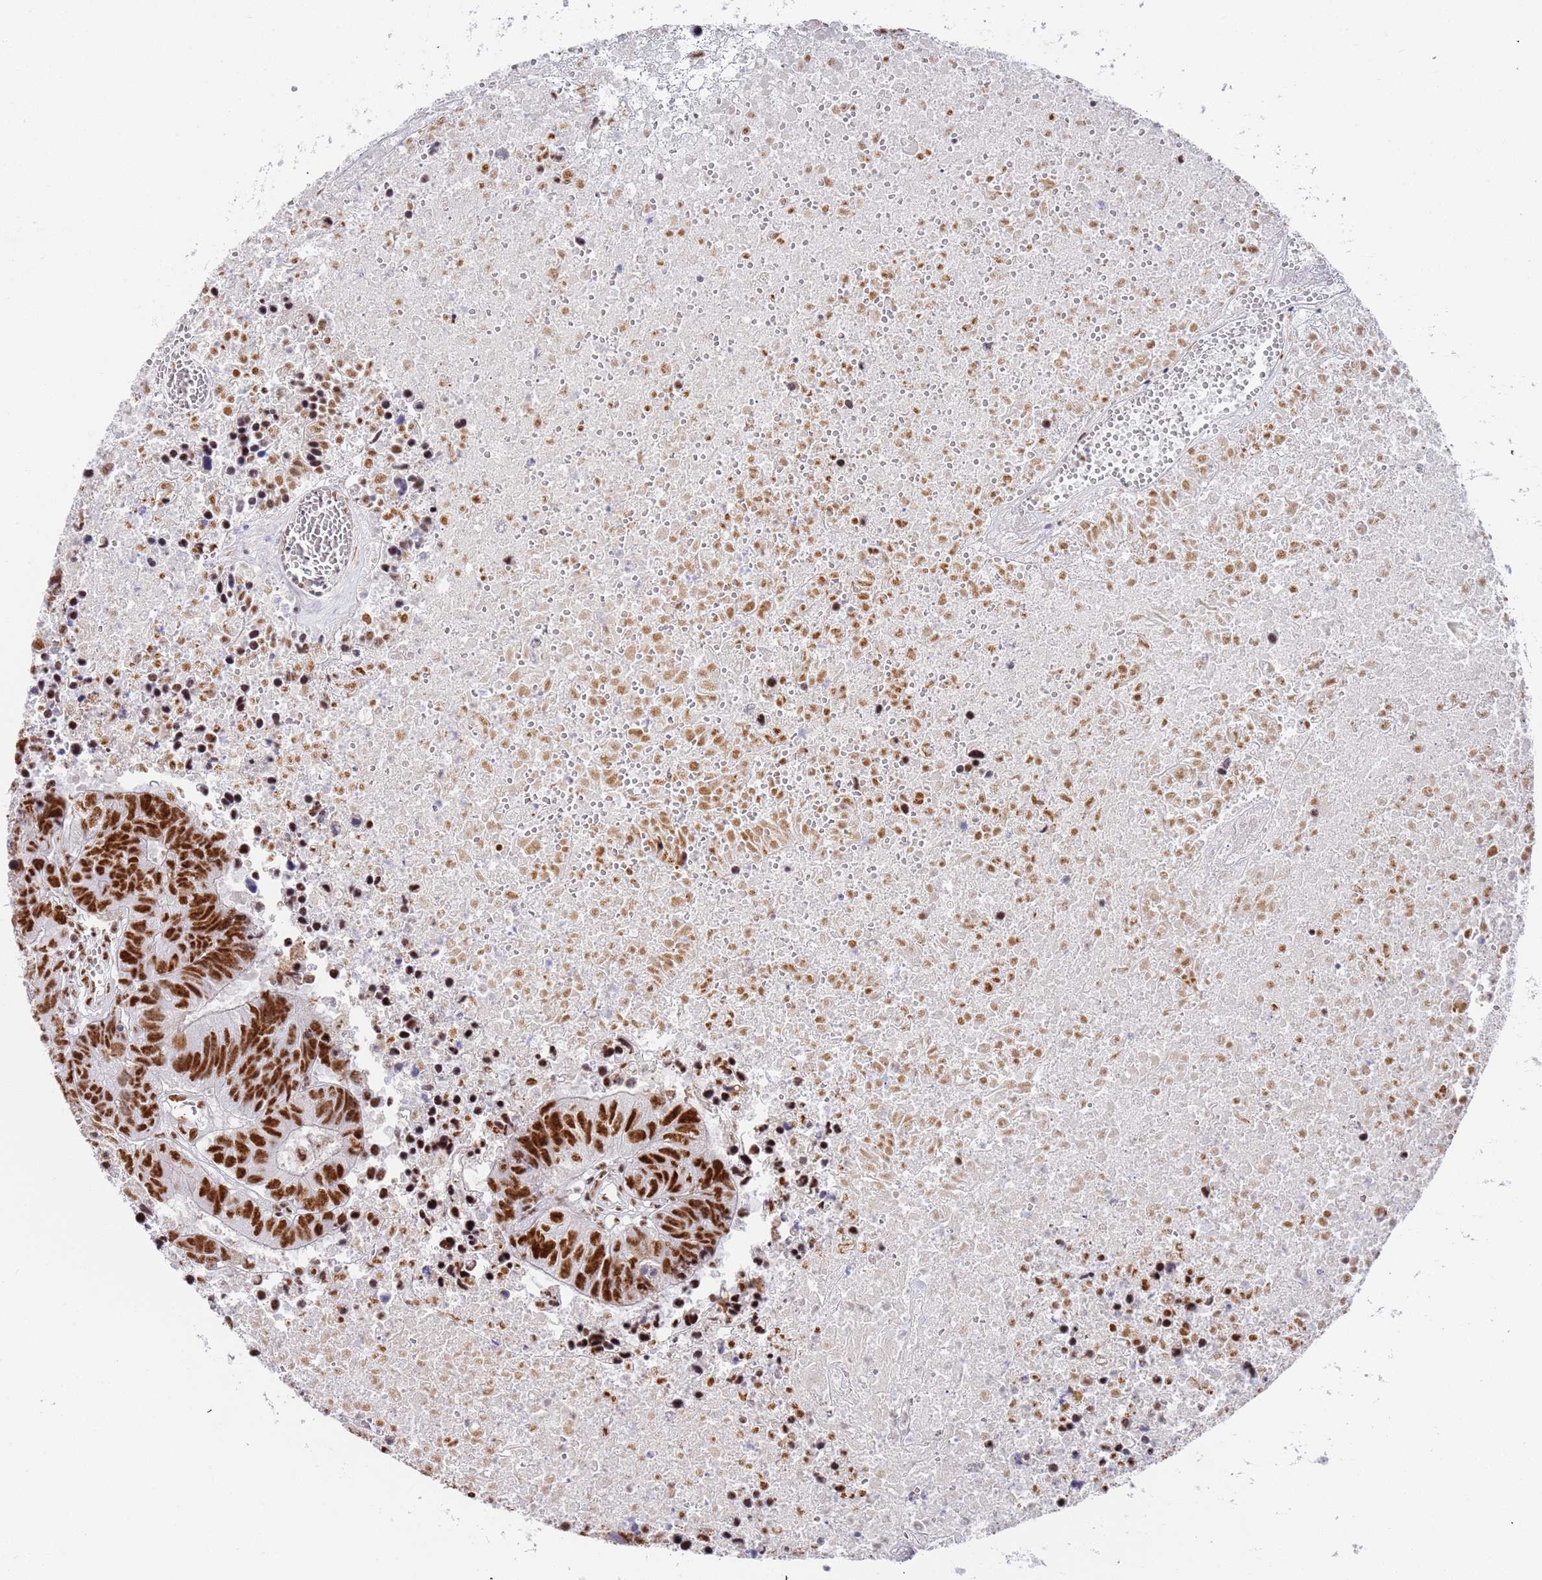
{"staining": {"intensity": "strong", "quantity": ">75%", "location": "nuclear"}, "tissue": "colorectal cancer", "cell_type": "Tumor cells", "image_type": "cancer", "snomed": [{"axis": "morphology", "description": "Adenocarcinoma, NOS"}, {"axis": "topography", "description": "Colon"}], "caption": "Immunohistochemical staining of human adenocarcinoma (colorectal) displays high levels of strong nuclear protein expression in approximately >75% of tumor cells.", "gene": "AKAP8L", "patient": {"sex": "female", "age": 48}}